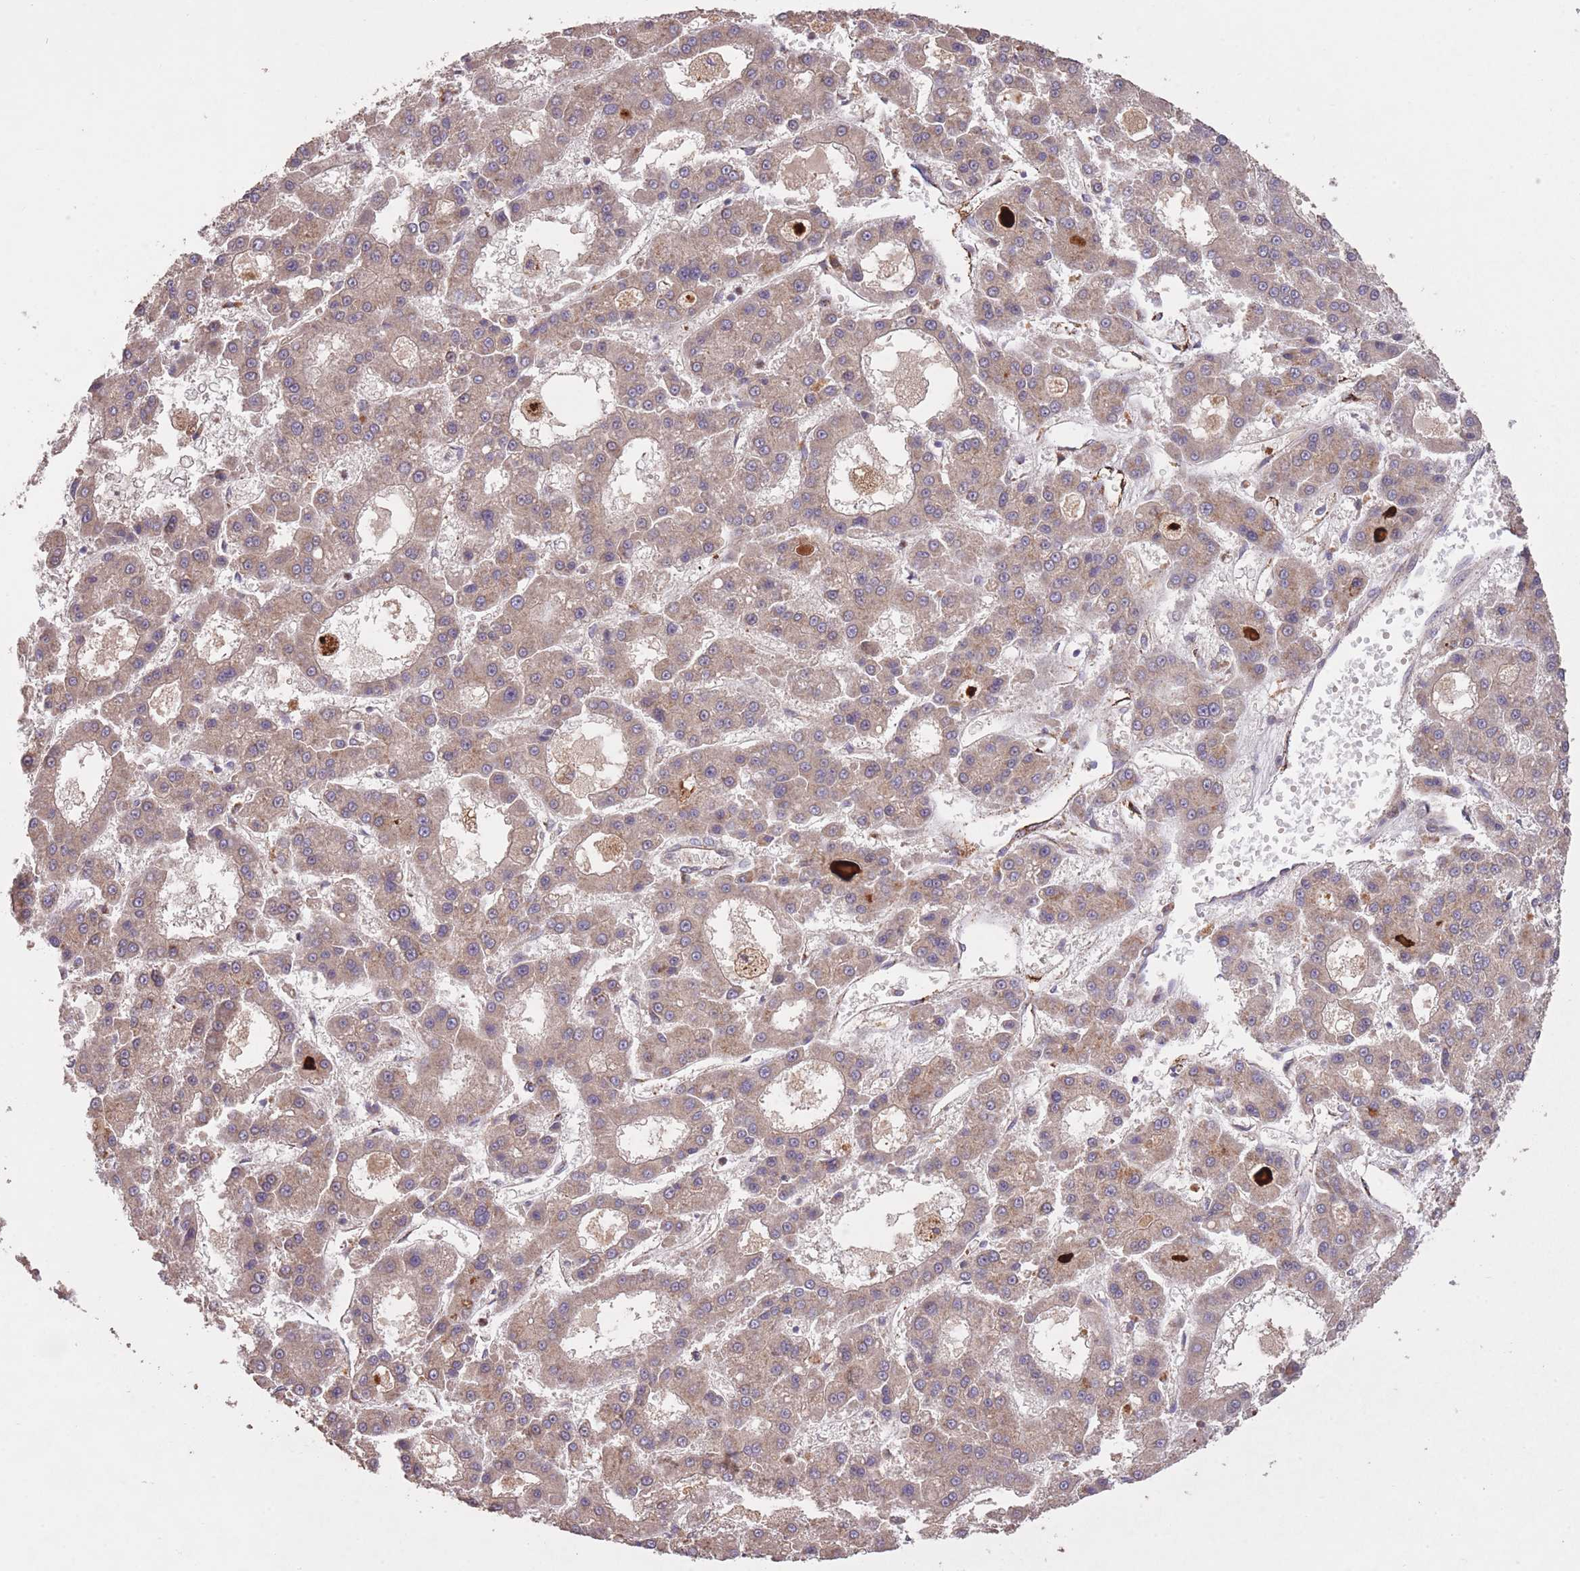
{"staining": {"intensity": "weak", "quantity": ">75%", "location": "cytoplasmic/membranous"}, "tissue": "liver cancer", "cell_type": "Tumor cells", "image_type": "cancer", "snomed": [{"axis": "morphology", "description": "Carcinoma, Hepatocellular, NOS"}, {"axis": "topography", "description": "Liver"}], "caption": "This image shows immunohistochemistry staining of human hepatocellular carcinoma (liver), with low weak cytoplasmic/membranous expression in approximately >75% of tumor cells.", "gene": "CISH", "patient": {"sex": "male", "age": 70}}